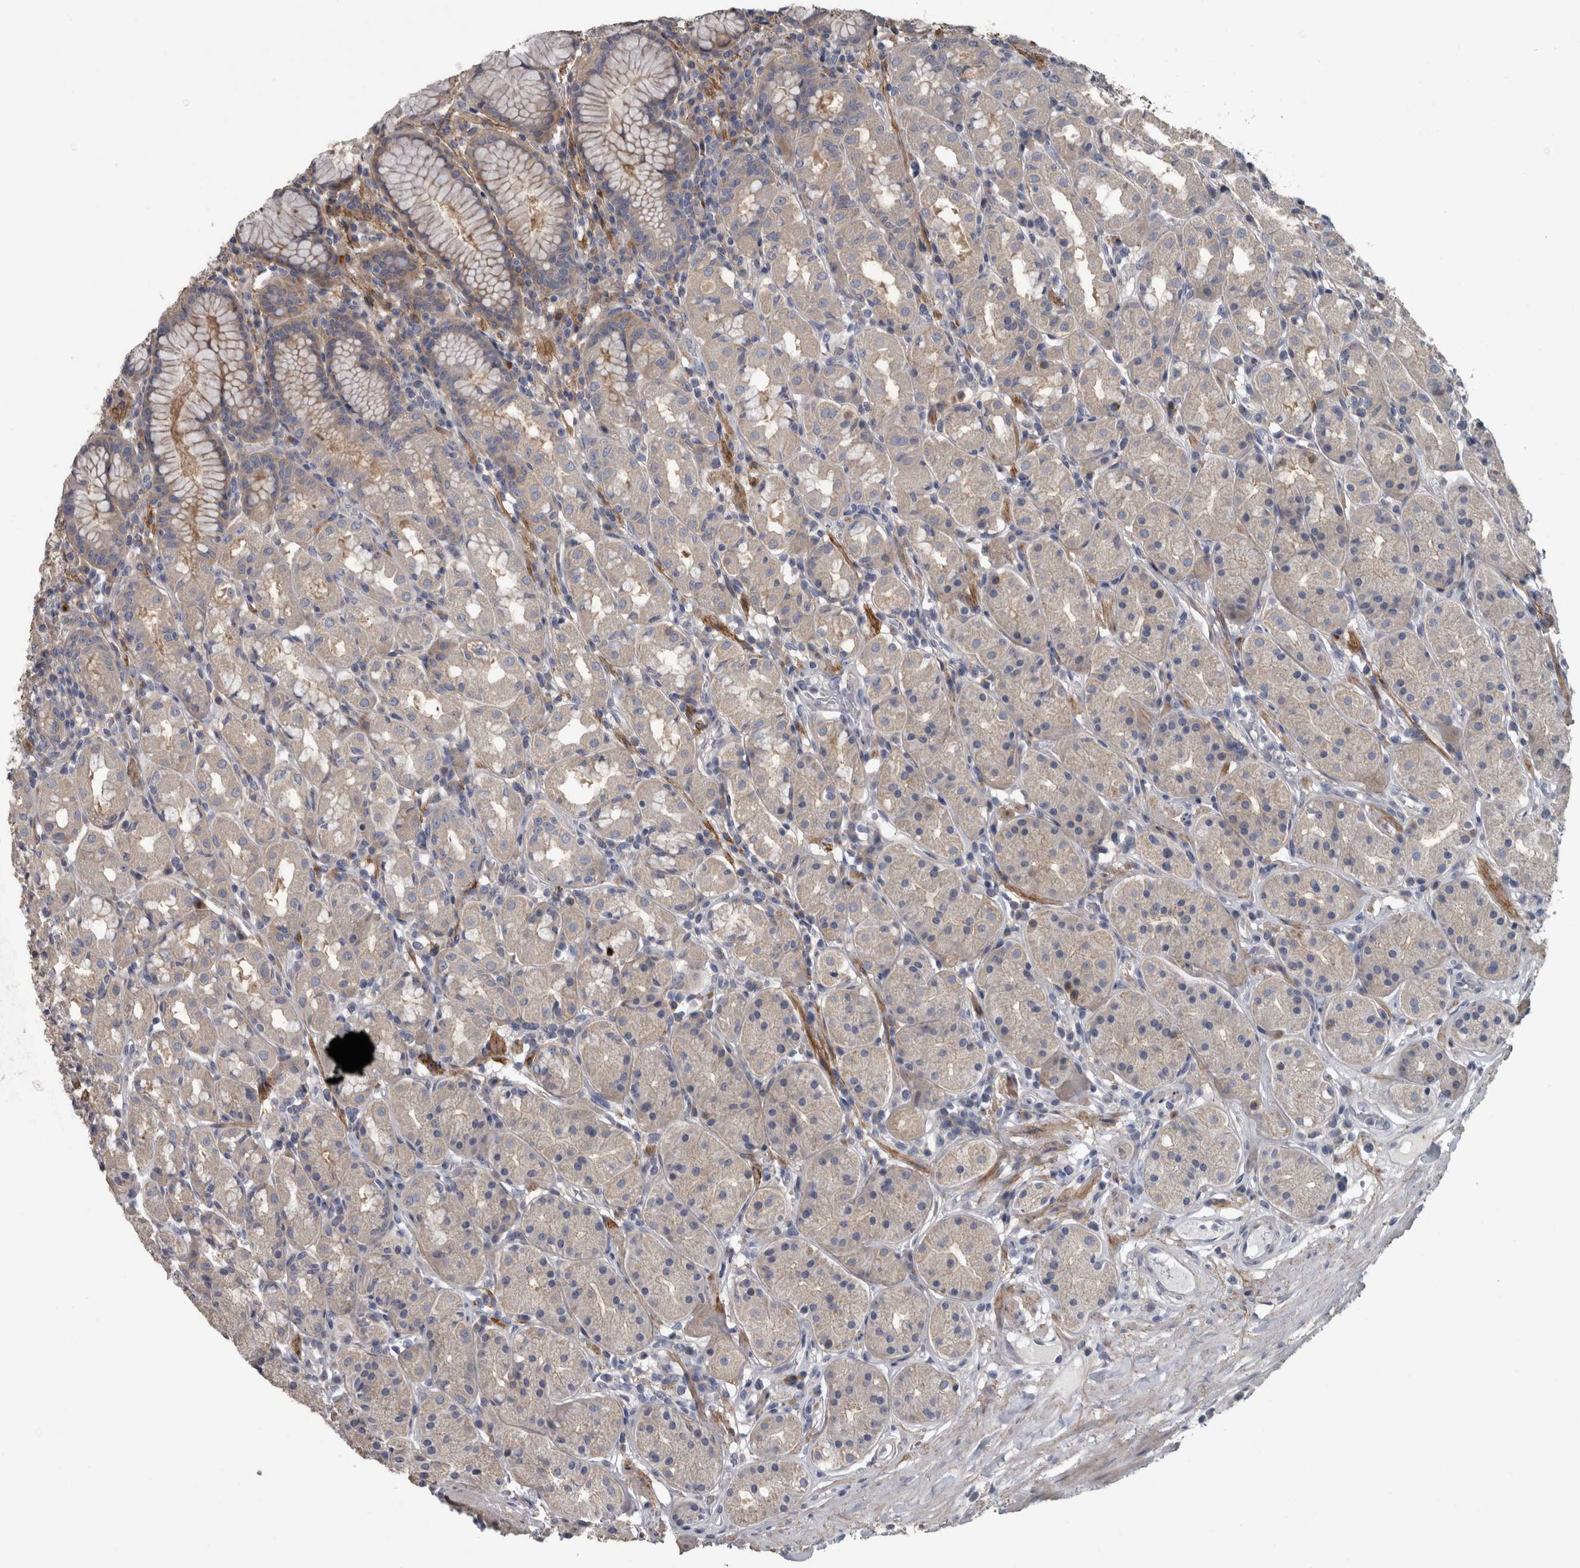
{"staining": {"intensity": "negative", "quantity": "none", "location": "none"}, "tissue": "stomach", "cell_type": "Glandular cells", "image_type": "normal", "snomed": [{"axis": "morphology", "description": "Normal tissue, NOS"}, {"axis": "topography", "description": "Stomach, lower"}], "caption": "A high-resolution photomicrograph shows immunohistochemistry (IHC) staining of normal stomach, which shows no significant expression in glandular cells. The staining was performed using DAB (3,3'-diaminobenzidine) to visualize the protein expression in brown, while the nuclei were stained in blue with hematoxylin (Magnification: 20x).", "gene": "EFEMP2", "patient": {"sex": "female", "age": 56}}